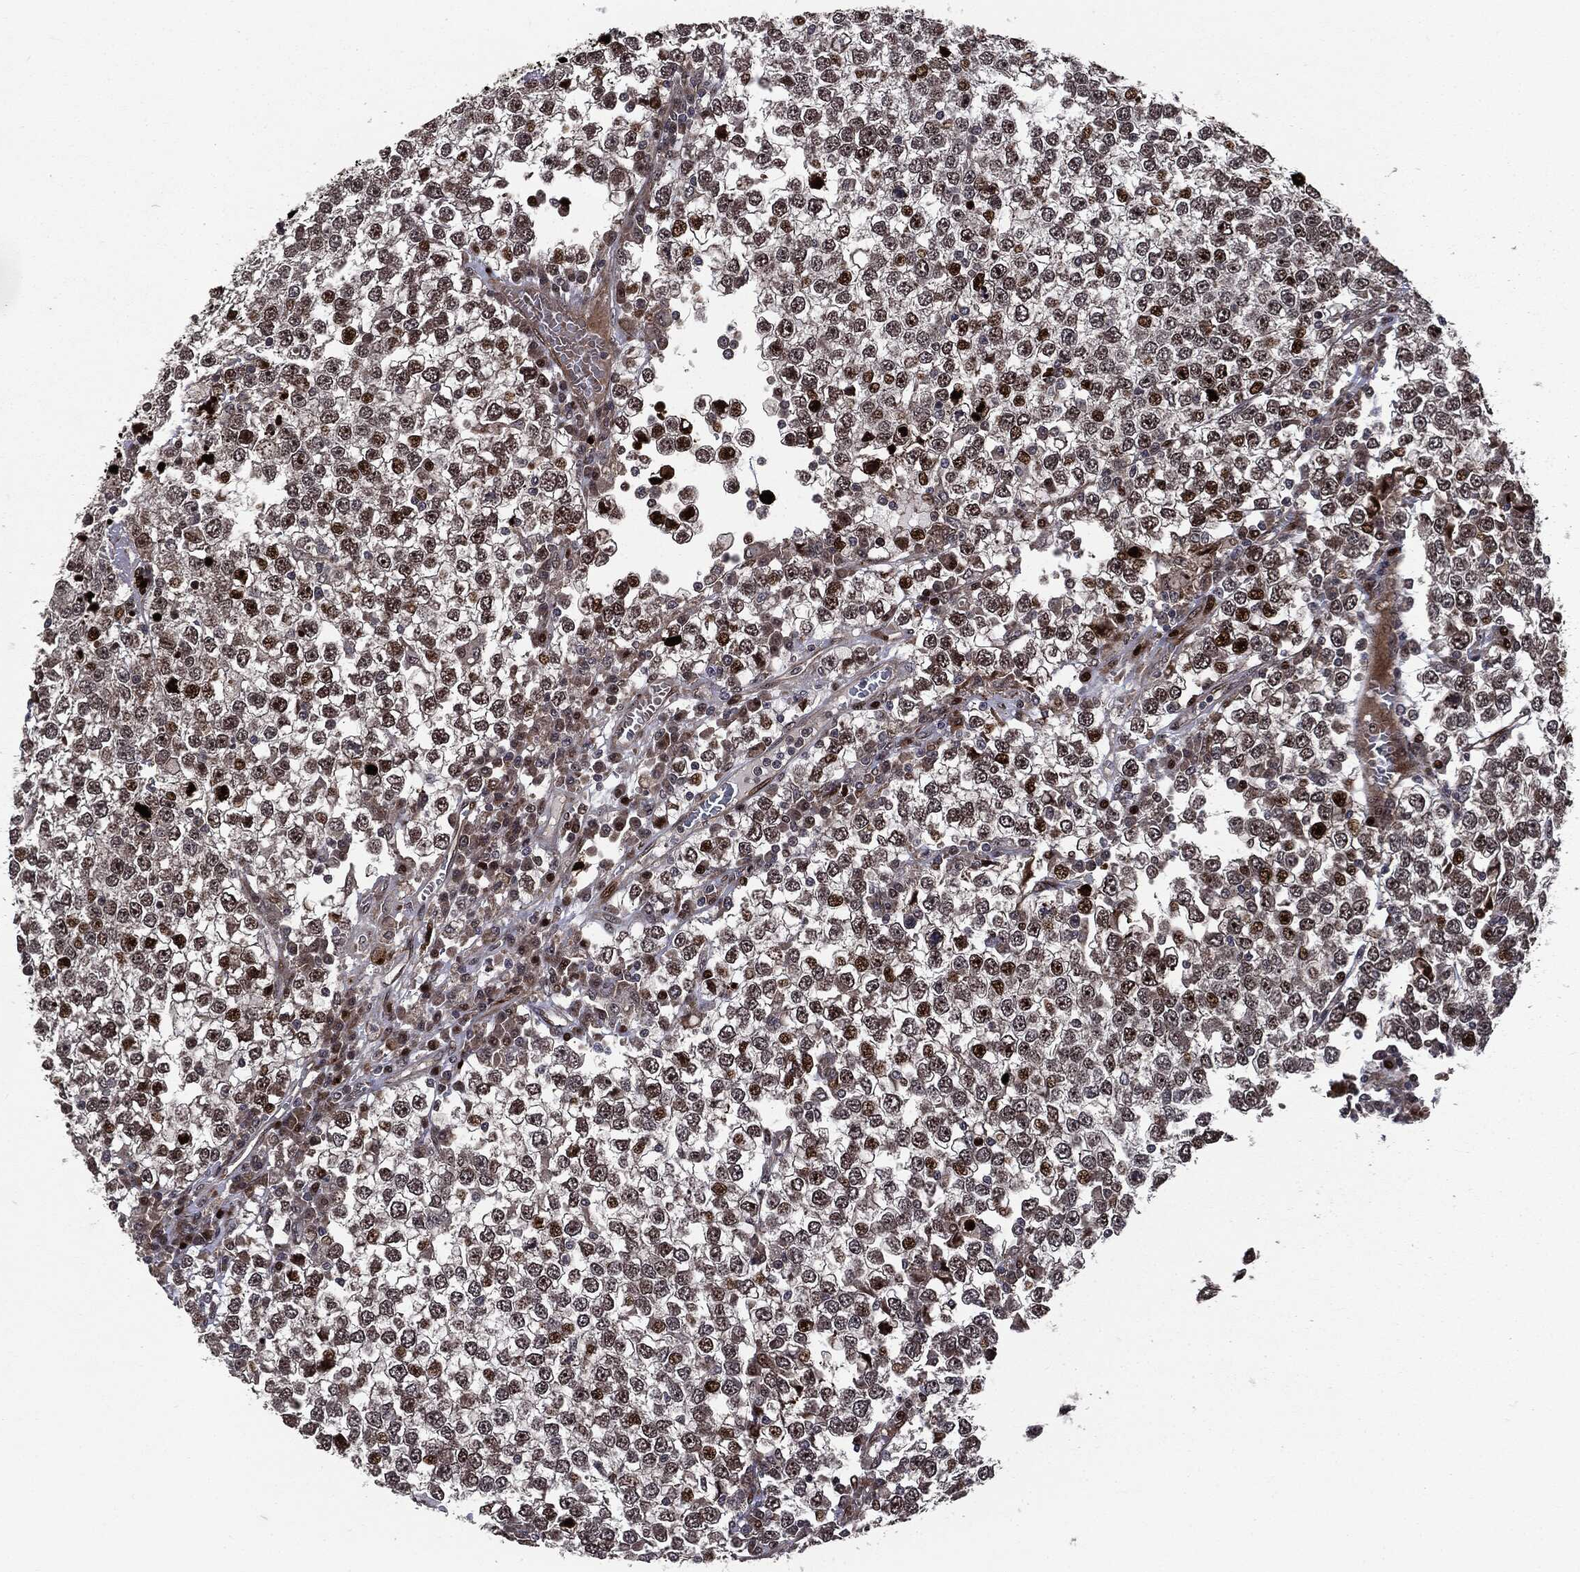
{"staining": {"intensity": "strong", "quantity": "<25%", "location": "nuclear"}, "tissue": "testis cancer", "cell_type": "Tumor cells", "image_type": "cancer", "snomed": [{"axis": "morphology", "description": "Seminoma, NOS"}, {"axis": "topography", "description": "Testis"}], "caption": "Testis cancer (seminoma) was stained to show a protein in brown. There is medium levels of strong nuclear expression in approximately <25% of tumor cells. (Brightfield microscopy of DAB IHC at high magnification).", "gene": "SMAD4", "patient": {"sex": "male", "age": 65}}